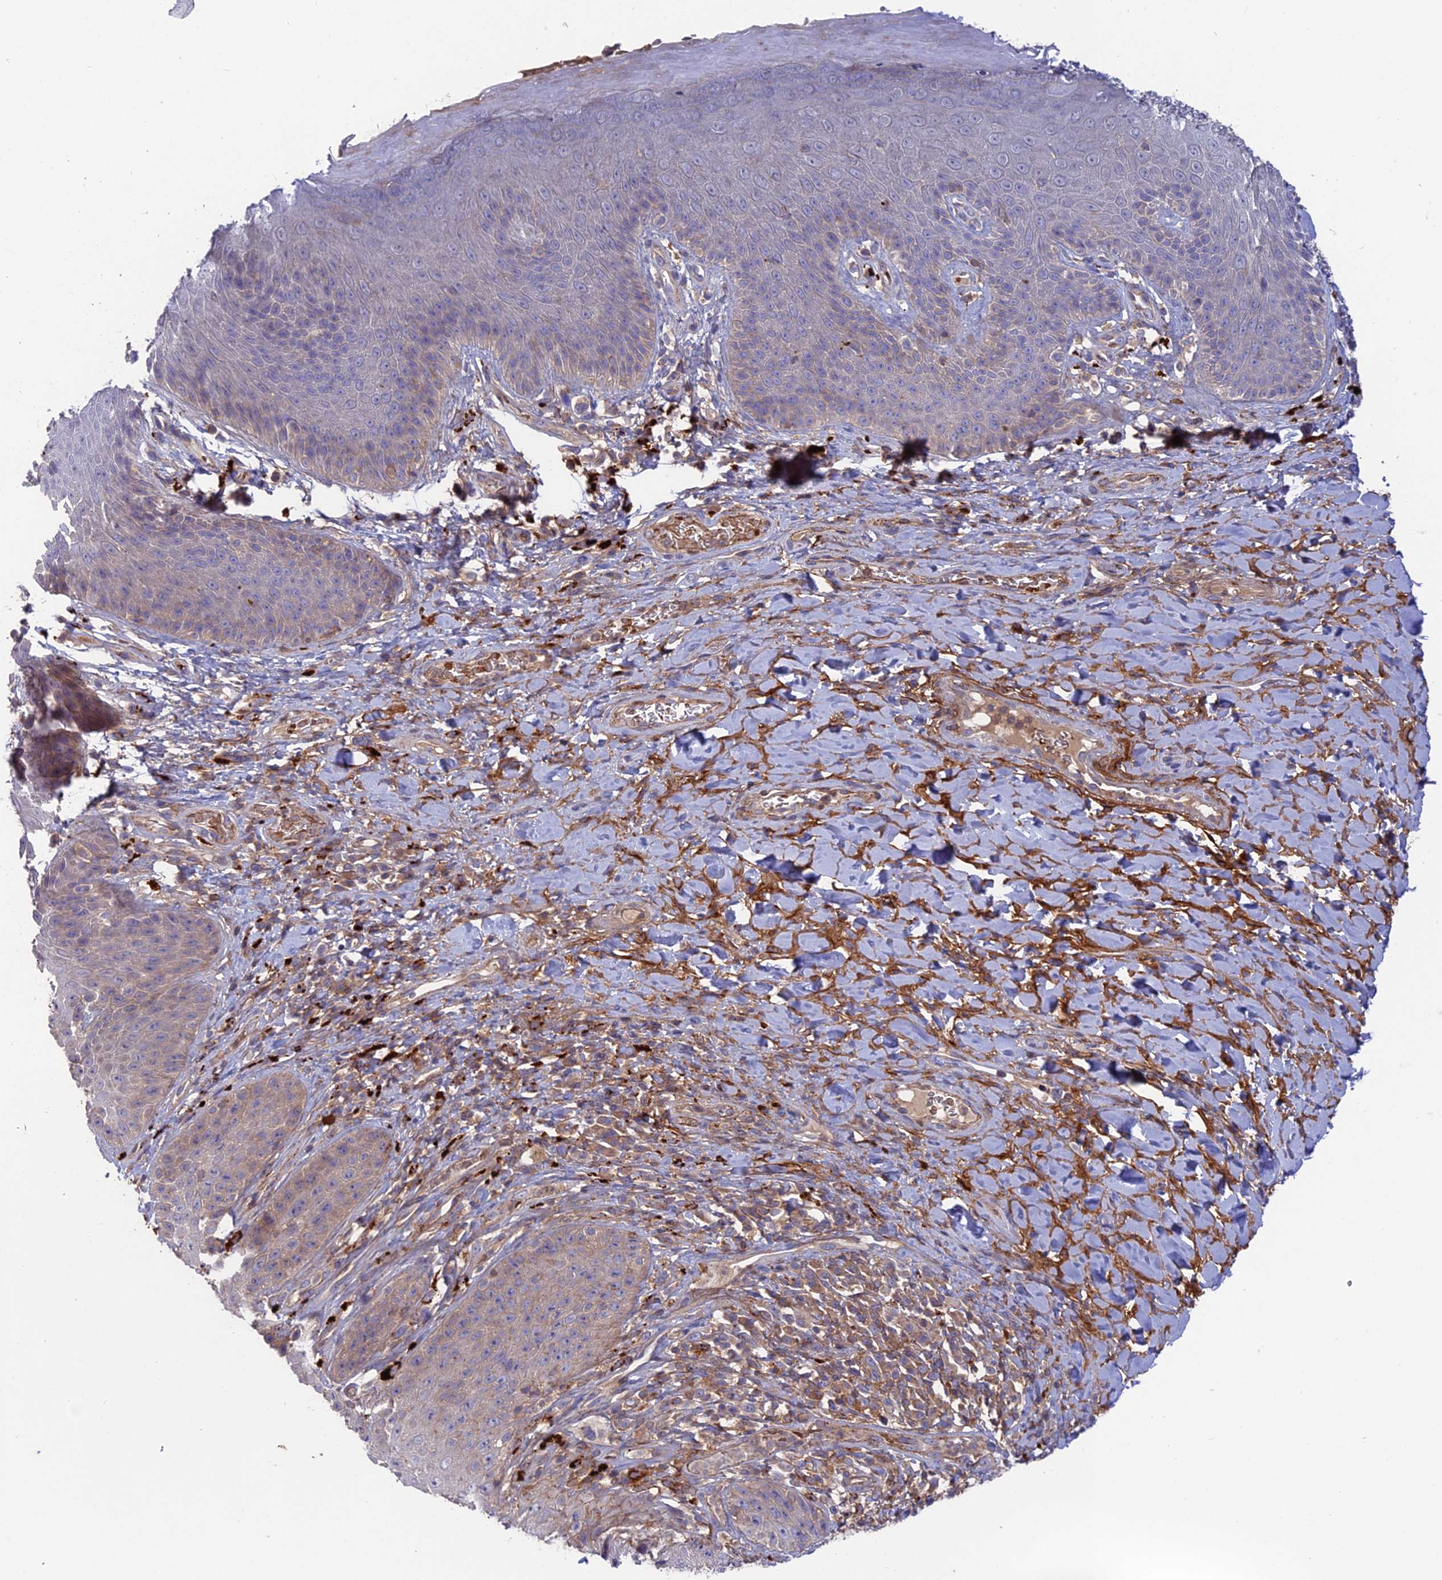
{"staining": {"intensity": "moderate", "quantity": "<25%", "location": "cytoplasmic/membranous"}, "tissue": "skin", "cell_type": "Epidermal cells", "image_type": "normal", "snomed": [{"axis": "morphology", "description": "Normal tissue, NOS"}, {"axis": "topography", "description": "Anal"}], "caption": "Immunohistochemistry staining of normal skin, which shows low levels of moderate cytoplasmic/membranous expression in about <25% of epidermal cells indicating moderate cytoplasmic/membranous protein expression. The staining was performed using DAB (brown) for protein detection and nuclei were counterstained in hematoxylin (blue).", "gene": "CPNE7", "patient": {"sex": "female", "age": 89}}